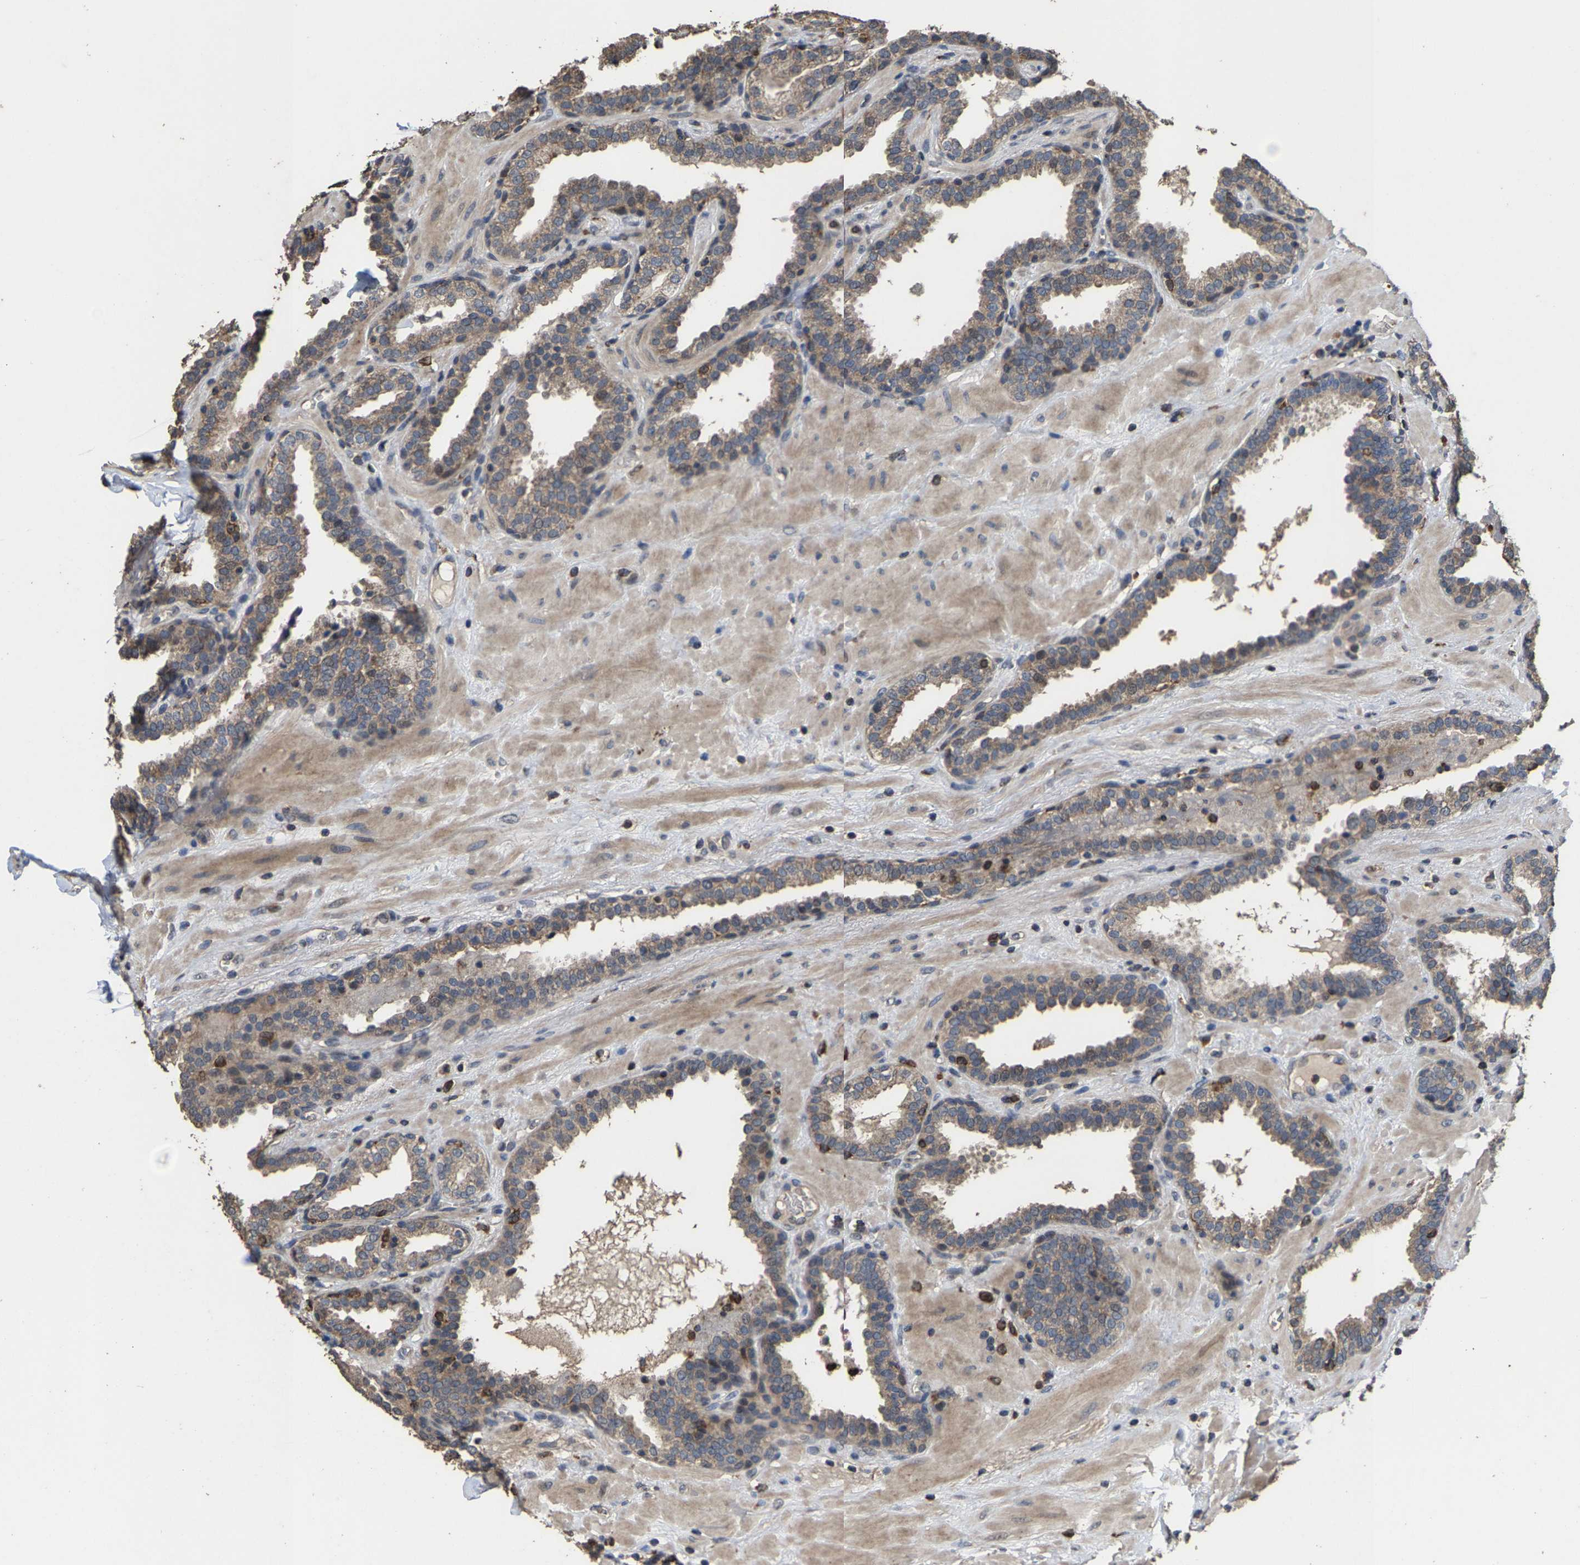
{"staining": {"intensity": "weak", "quantity": ">75%", "location": "cytoplasmic/membranous"}, "tissue": "prostate", "cell_type": "Glandular cells", "image_type": "normal", "snomed": [{"axis": "morphology", "description": "Normal tissue, NOS"}, {"axis": "topography", "description": "Prostate"}], "caption": "Immunohistochemistry (IHC) staining of benign prostate, which shows low levels of weak cytoplasmic/membranous expression in approximately >75% of glandular cells indicating weak cytoplasmic/membranous protein positivity. The staining was performed using DAB (brown) for protein detection and nuclei were counterstained in hematoxylin (blue).", "gene": "TDRKH", "patient": {"sex": "male", "age": 51}}